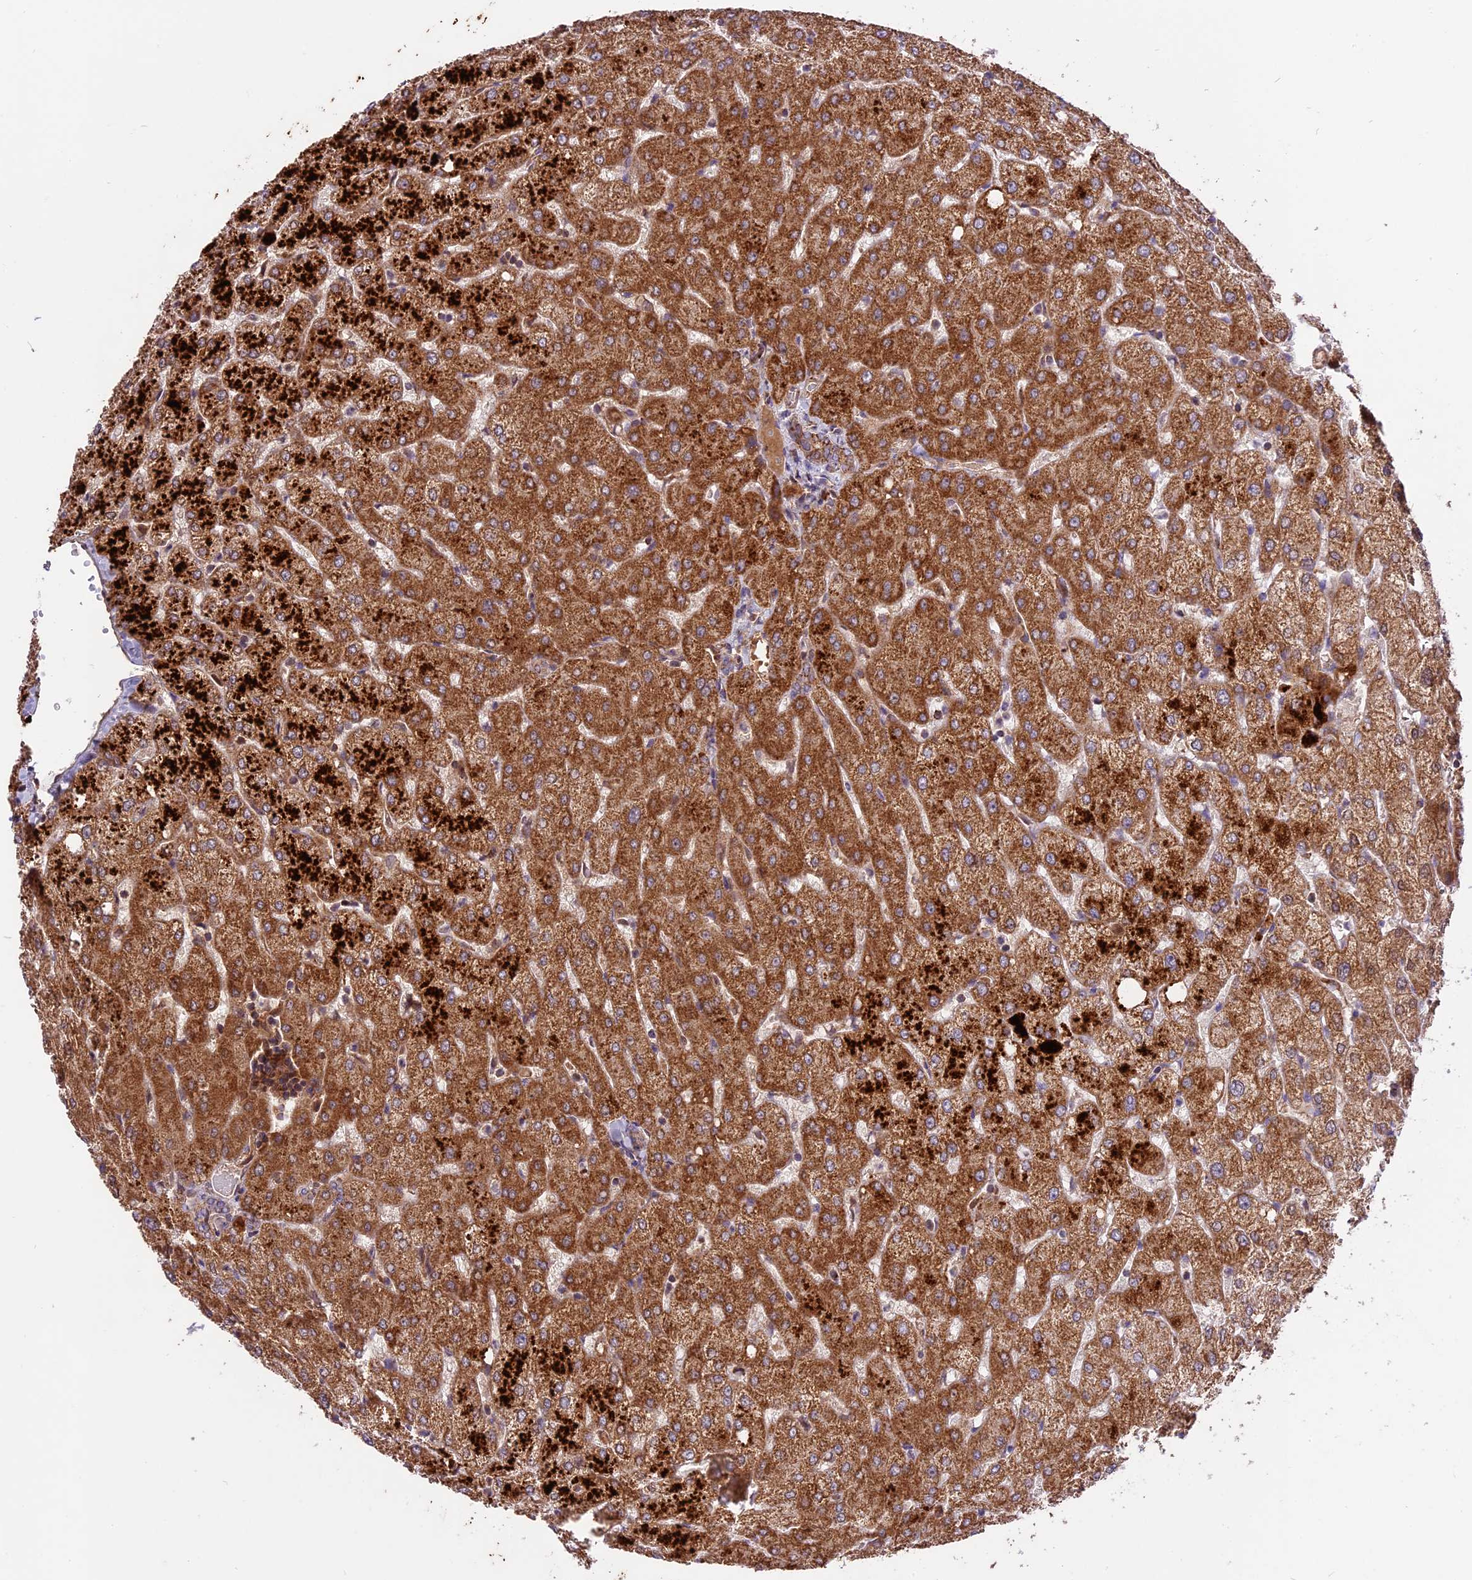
{"staining": {"intensity": "moderate", "quantity": ">75%", "location": "cytoplasmic/membranous"}, "tissue": "liver", "cell_type": "Cholangiocytes", "image_type": "normal", "snomed": [{"axis": "morphology", "description": "Normal tissue, NOS"}, {"axis": "topography", "description": "Liver"}], "caption": "High-power microscopy captured an immunohistochemistry photomicrograph of normal liver, revealing moderate cytoplasmic/membranous expression in approximately >75% of cholangiocytes. The protein is stained brown, and the nuclei are stained in blue (DAB (3,3'-diaminobenzidine) IHC with brightfield microscopy, high magnification).", "gene": "COX17", "patient": {"sex": "female", "age": 54}}